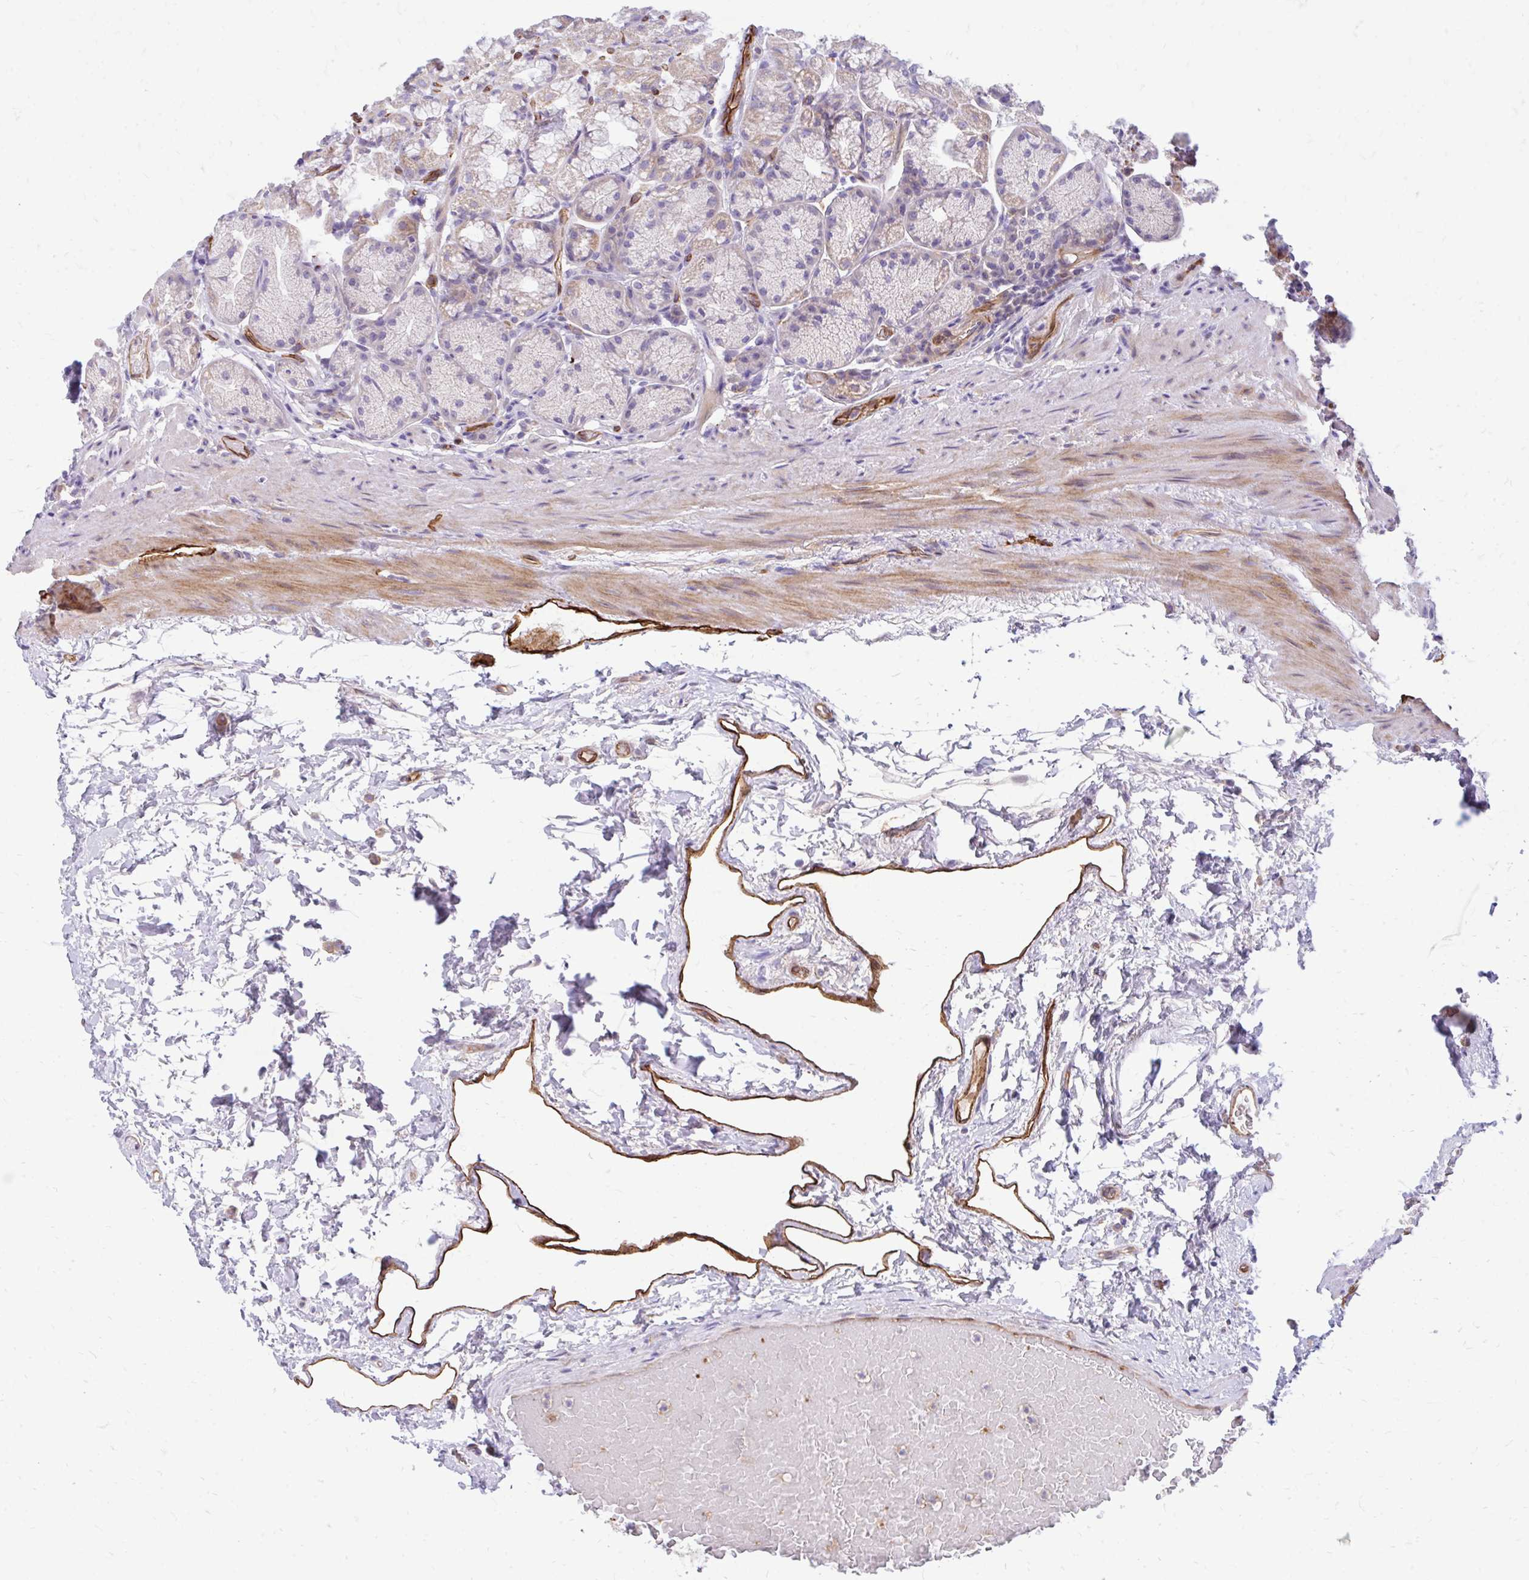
{"staining": {"intensity": "moderate", "quantity": "<25%", "location": "cytoplasmic/membranous"}, "tissue": "stomach", "cell_type": "Glandular cells", "image_type": "normal", "snomed": [{"axis": "morphology", "description": "Normal tissue, NOS"}, {"axis": "topography", "description": "Stomach, lower"}], "caption": "About <25% of glandular cells in unremarkable stomach show moderate cytoplasmic/membranous protein positivity as visualized by brown immunohistochemical staining.", "gene": "ESPNL", "patient": {"sex": "male", "age": 67}}